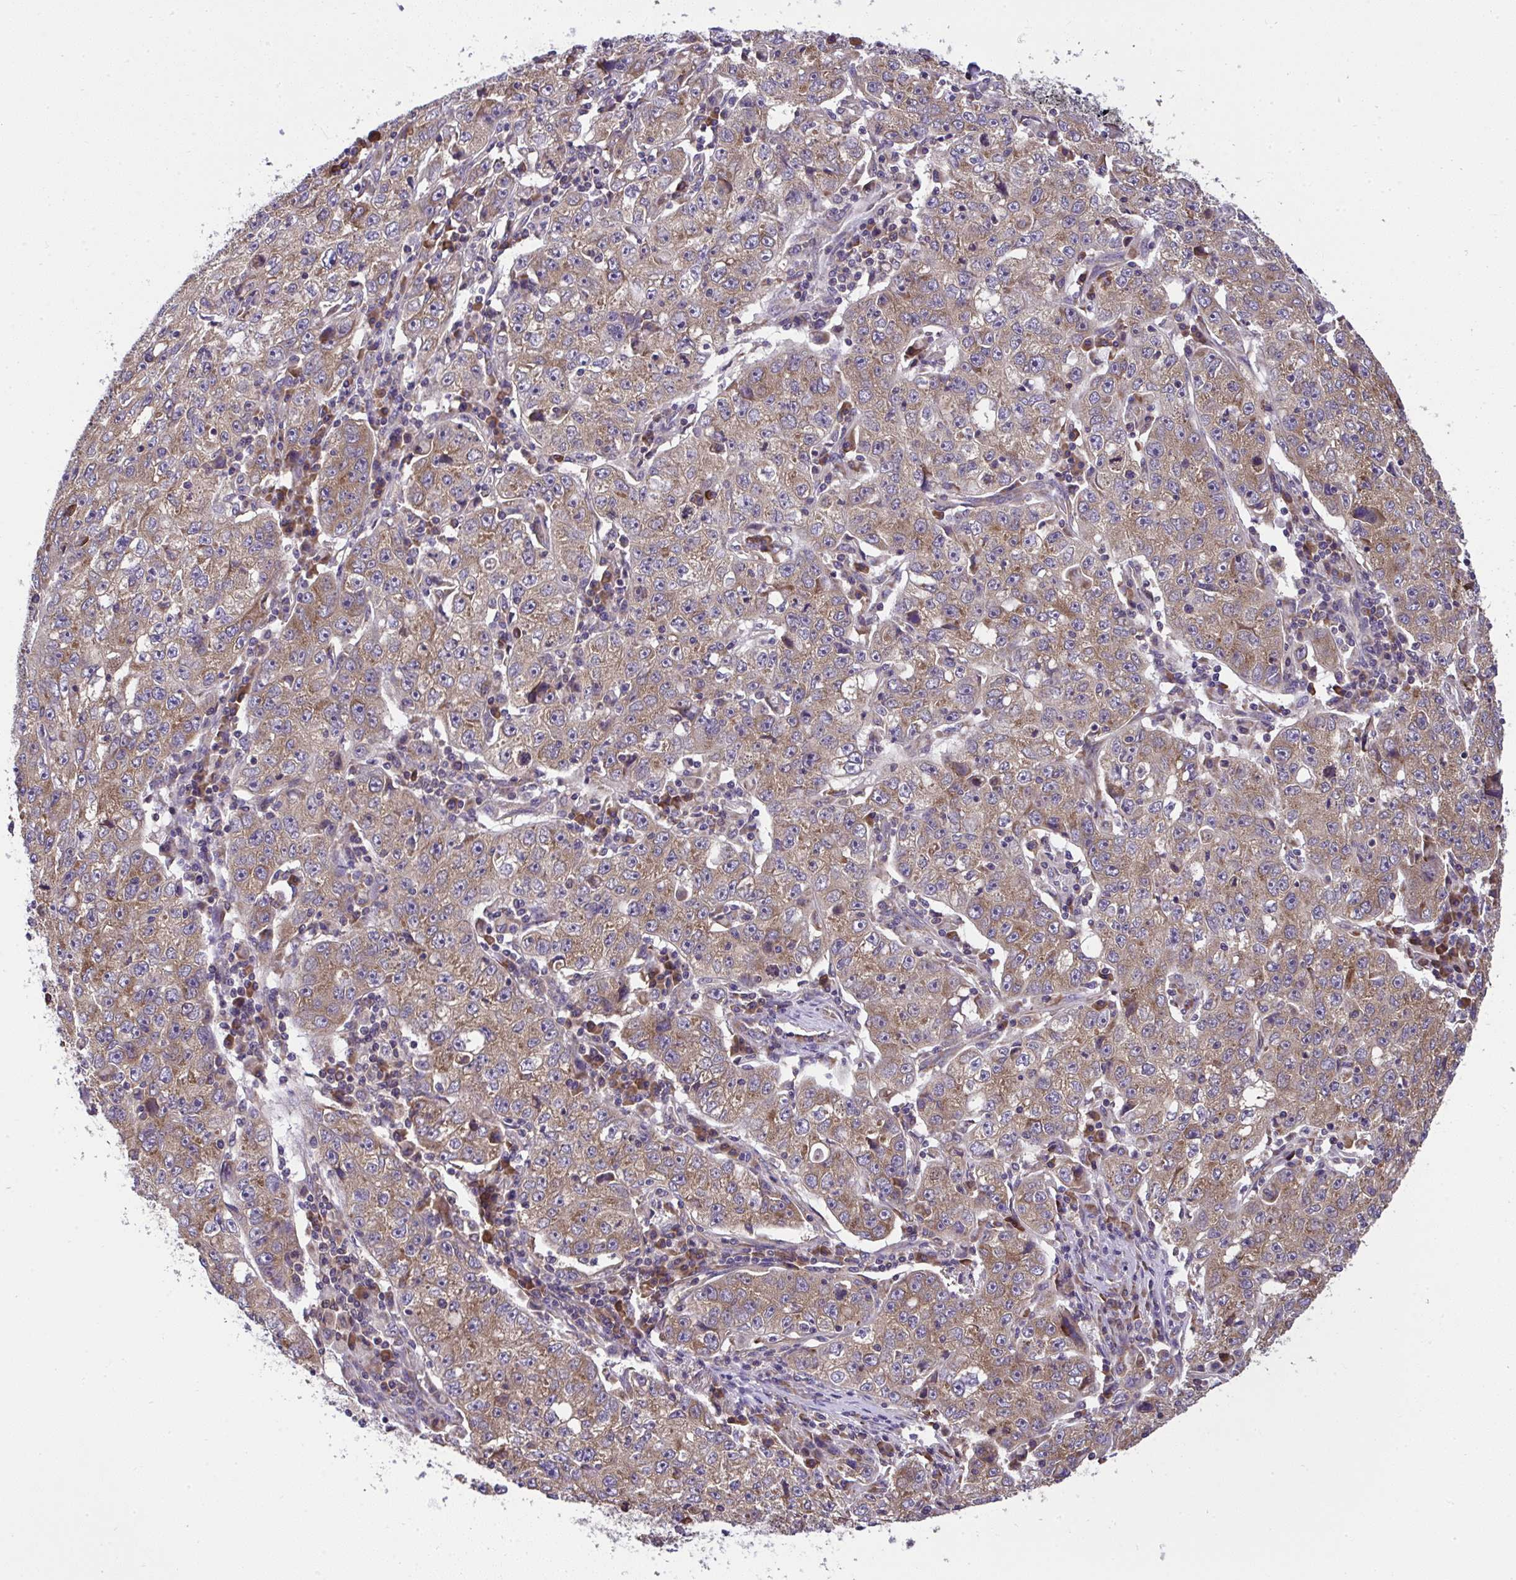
{"staining": {"intensity": "moderate", "quantity": ">75%", "location": "cytoplasmic/membranous"}, "tissue": "lung cancer", "cell_type": "Tumor cells", "image_type": "cancer", "snomed": [{"axis": "morphology", "description": "Normal morphology"}, {"axis": "morphology", "description": "Adenocarcinoma, NOS"}, {"axis": "topography", "description": "Lymph node"}, {"axis": "topography", "description": "Lung"}], "caption": "Protein expression analysis of lung cancer (adenocarcinoma) reveals moderate cytoplasmic/membranous staining in about >75% of tumor cells.", "gene": "RPS7", "patient": {"sex": "female", "age": 57}}